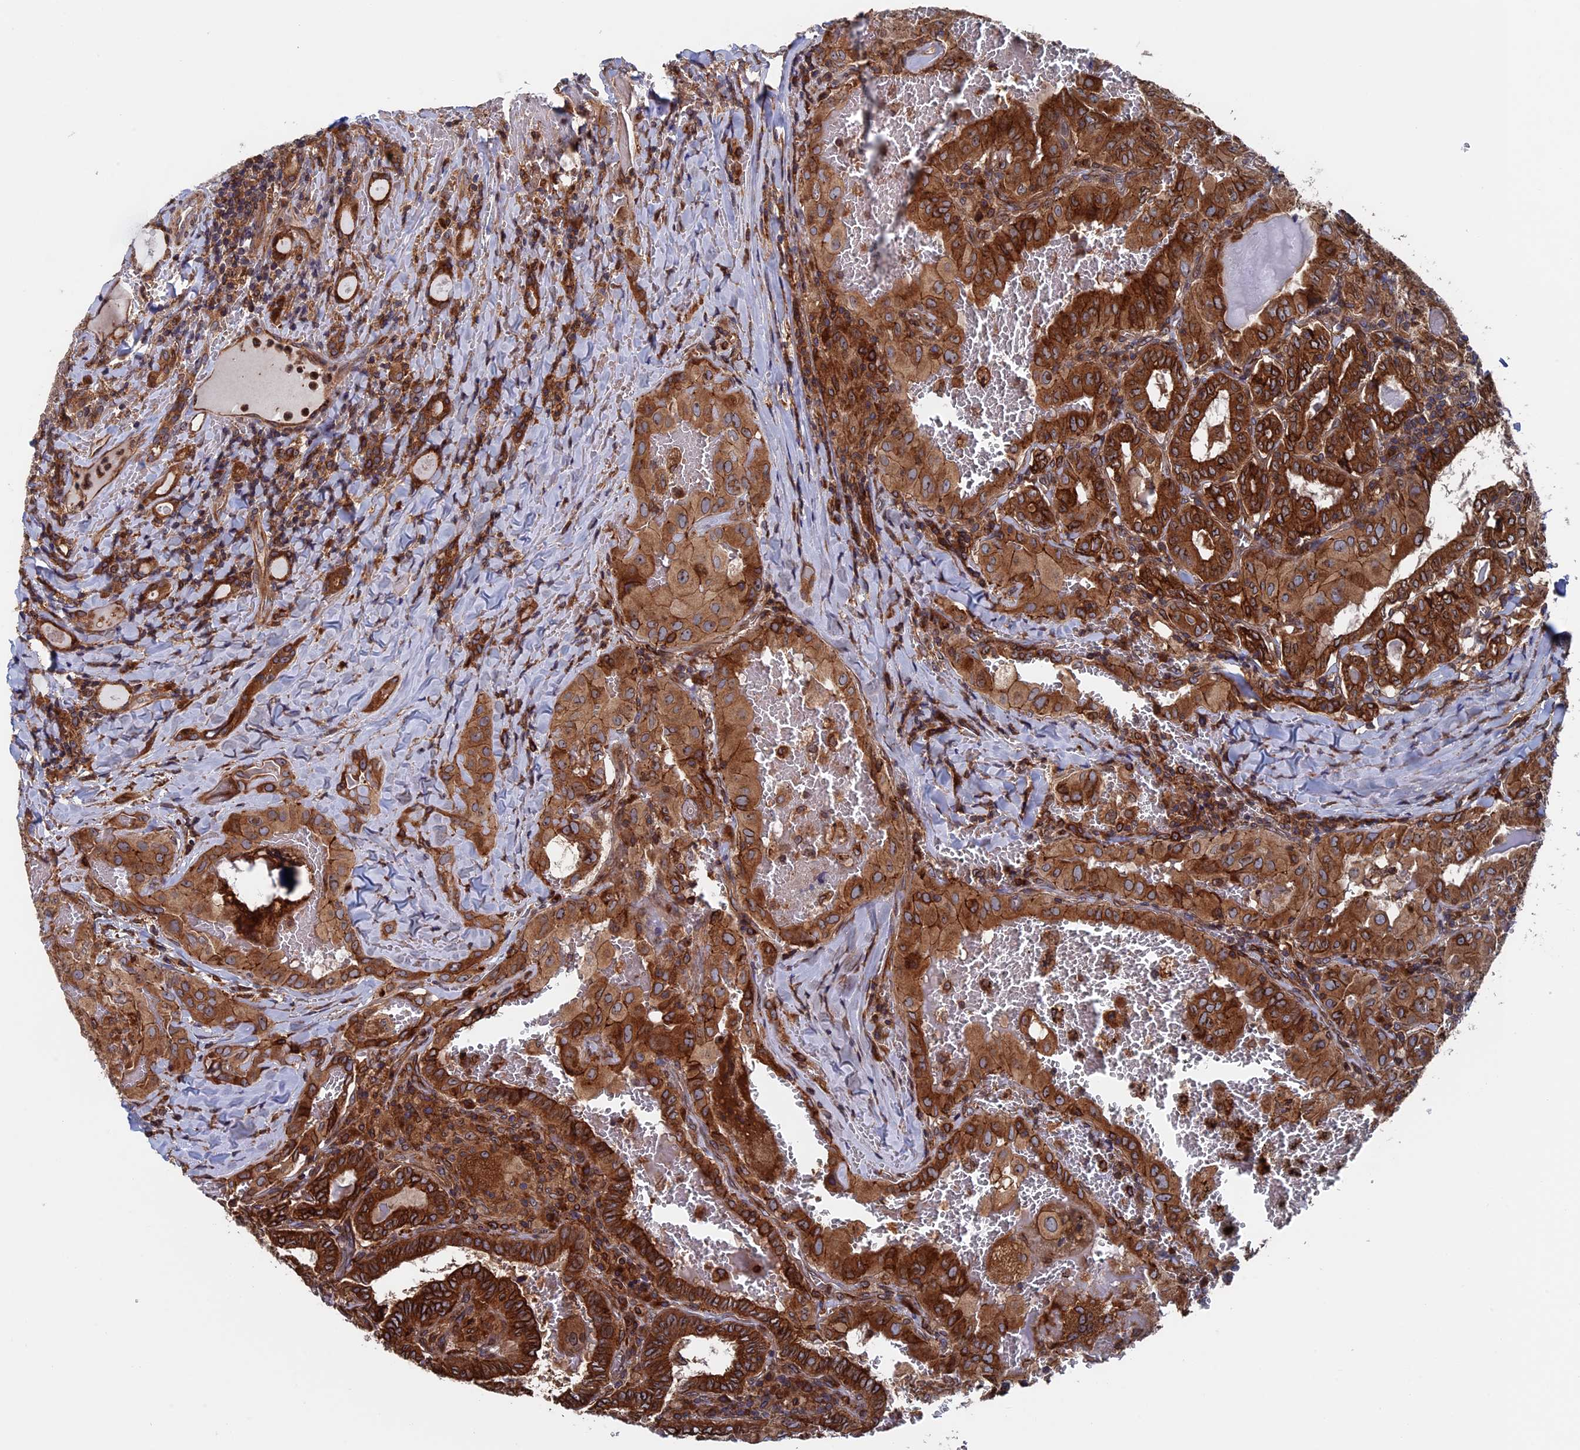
{"staining": {"intensity": "strong", "quantity": ">75%", "location": "cytoplasmic/membranous"}, "tissue": "thyroid cancer", "cell_type": "Tumor cells", "image_type": "cancer", "snomed": [{"axis": "morphology", "description": "Papillary adenocarcinoma, NOS"}, {"axis": "topography", "description": "Thyroid gland"}], "caption": "Thyroid papillary adenocarcinoma stained with immunohistochemistry shows strong cytoplasmic/membranous expression in about >75% of tumor cells.", "gene": "RPUSD1", "patient": {"sex": "female", "age": 72}}